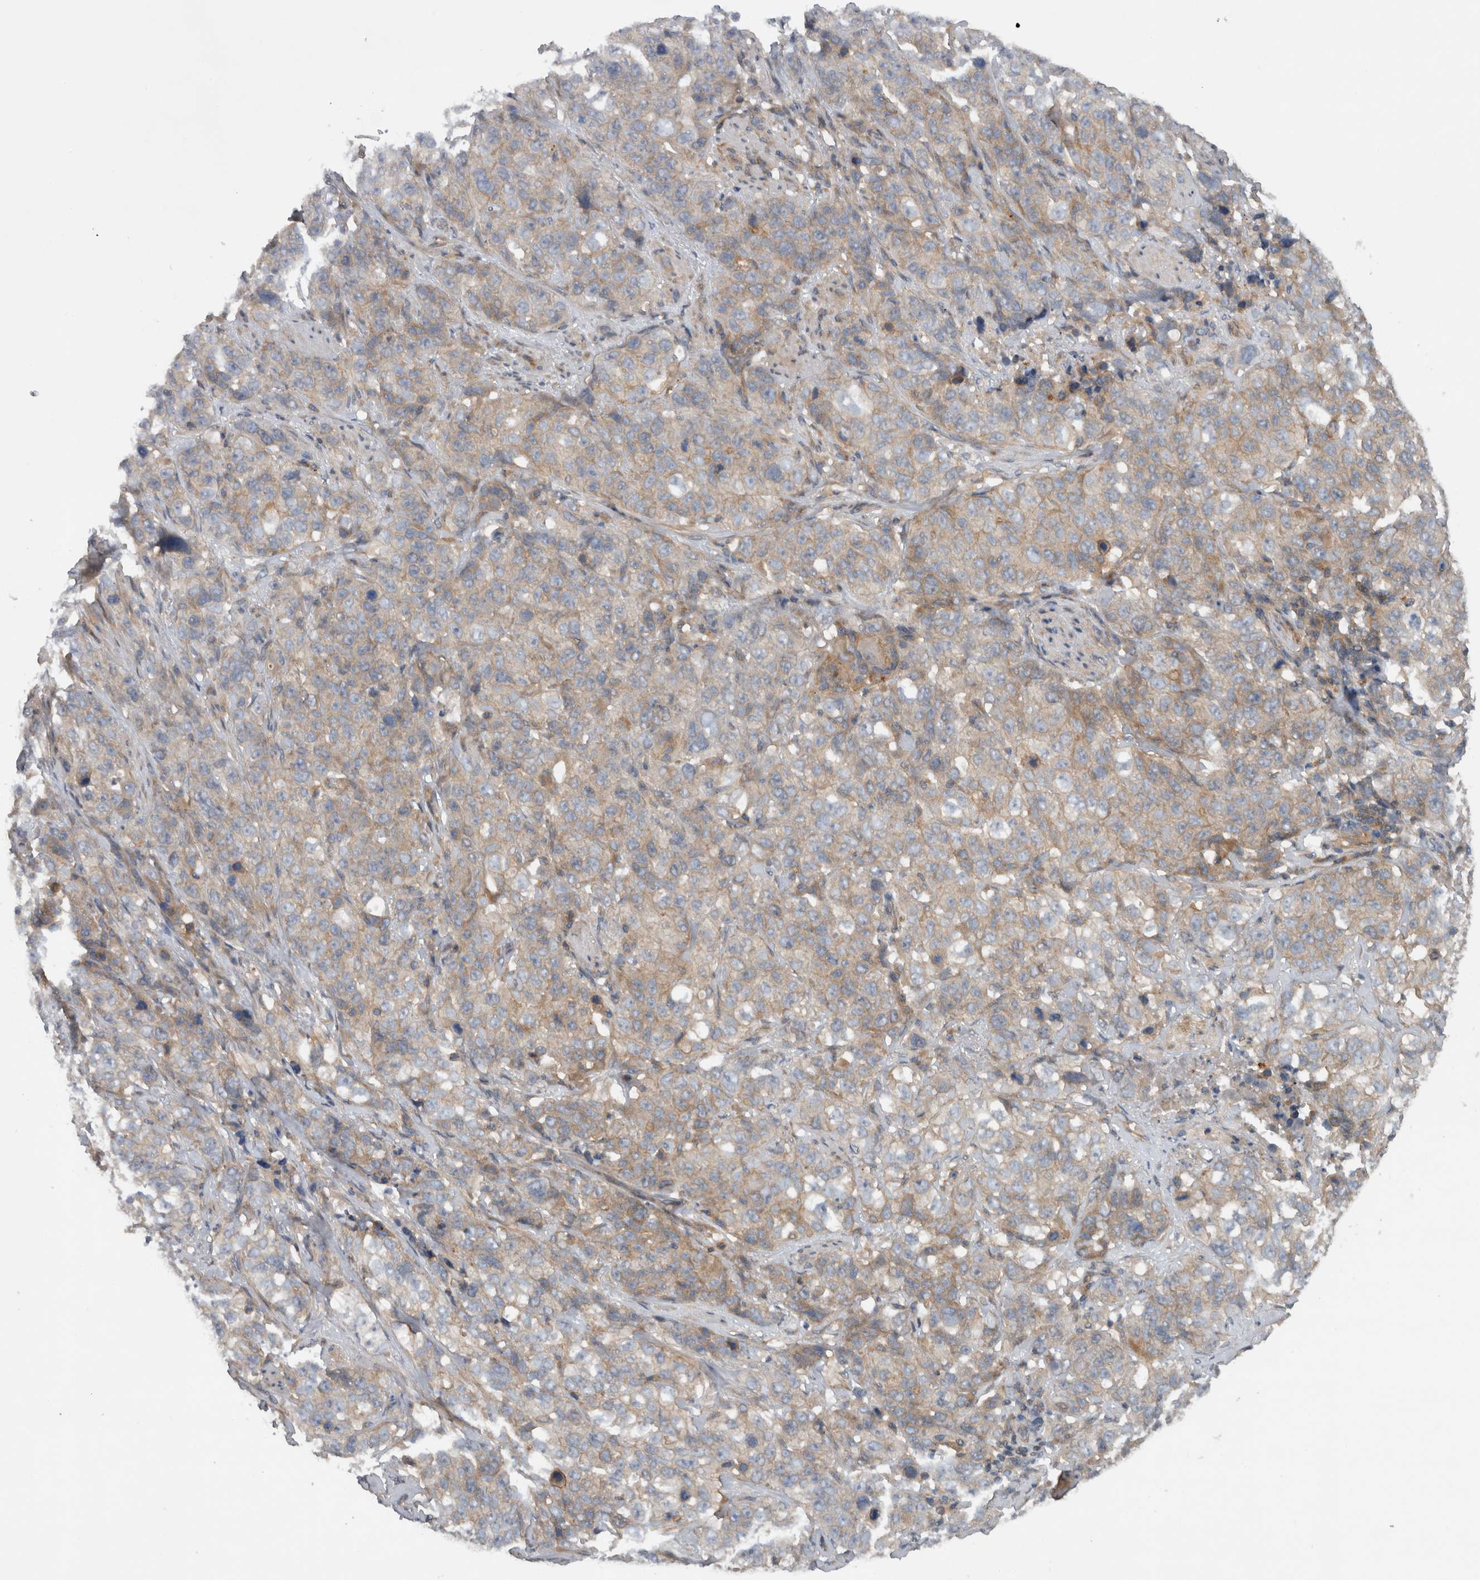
{"staining": {"intensity": "weak", "quantity": "25%-75%", "location": "cytoplasmic/membranous"}, "tissue": "stomach cancer", "cell_type": "Tumor cells", "image_type": "cancer", "snomed": [{"axis": "morphology", "description": "Adenocarcinoma, NOS"}, {"axis": "topography", "description": "Stomach"}], "caption": "Immunohistochemistry (IHC) photomicrograph of human stomach cancer (adenocarcinoma) stained for a protein (brown), which shows low levels of weak cytoplasmic/membranous positivity in approximately 25%-75% of tumor cells.", "gene": "SCARA5", "patient": {"sex": "male", "age": 48}}